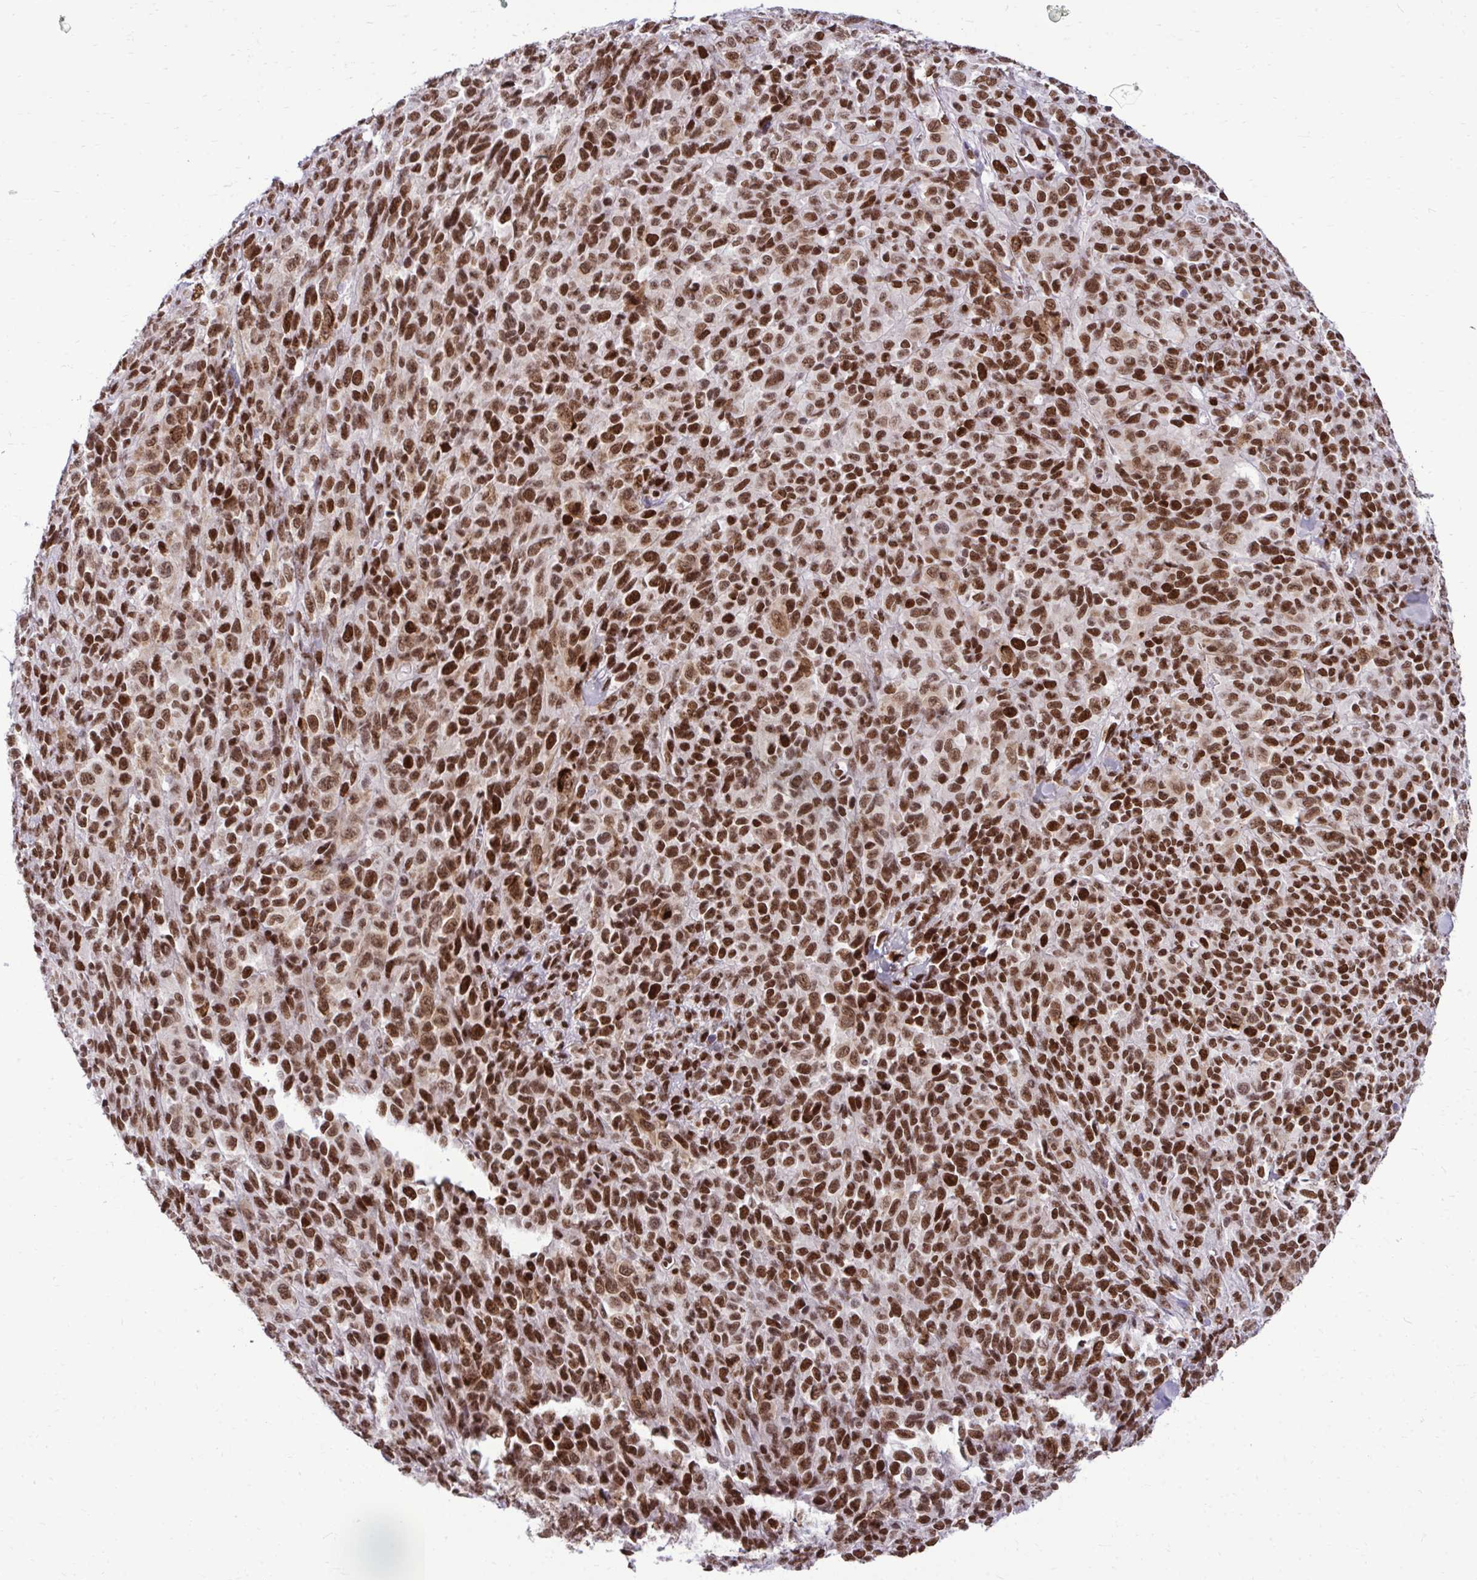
{"staining": {"intensity": "strong", "quantity": ">75%", "location": "nuclear"}, "tissue": "melanoma", "cell_type": "Tumor cells", "image_type": "cancer", "snomed": [{"axis": "morphology", "description": "Malignant melanoma, NOS"}, {"axis": "topography", "description": "Skin"}], "caption": "Melanoma was stained to show a protein in brown. There is high levels of strong nuclear staining in approximately >75% of tumor cells.", "gene": "CDYL", "patient": {"sex": "female", "age": 66}}